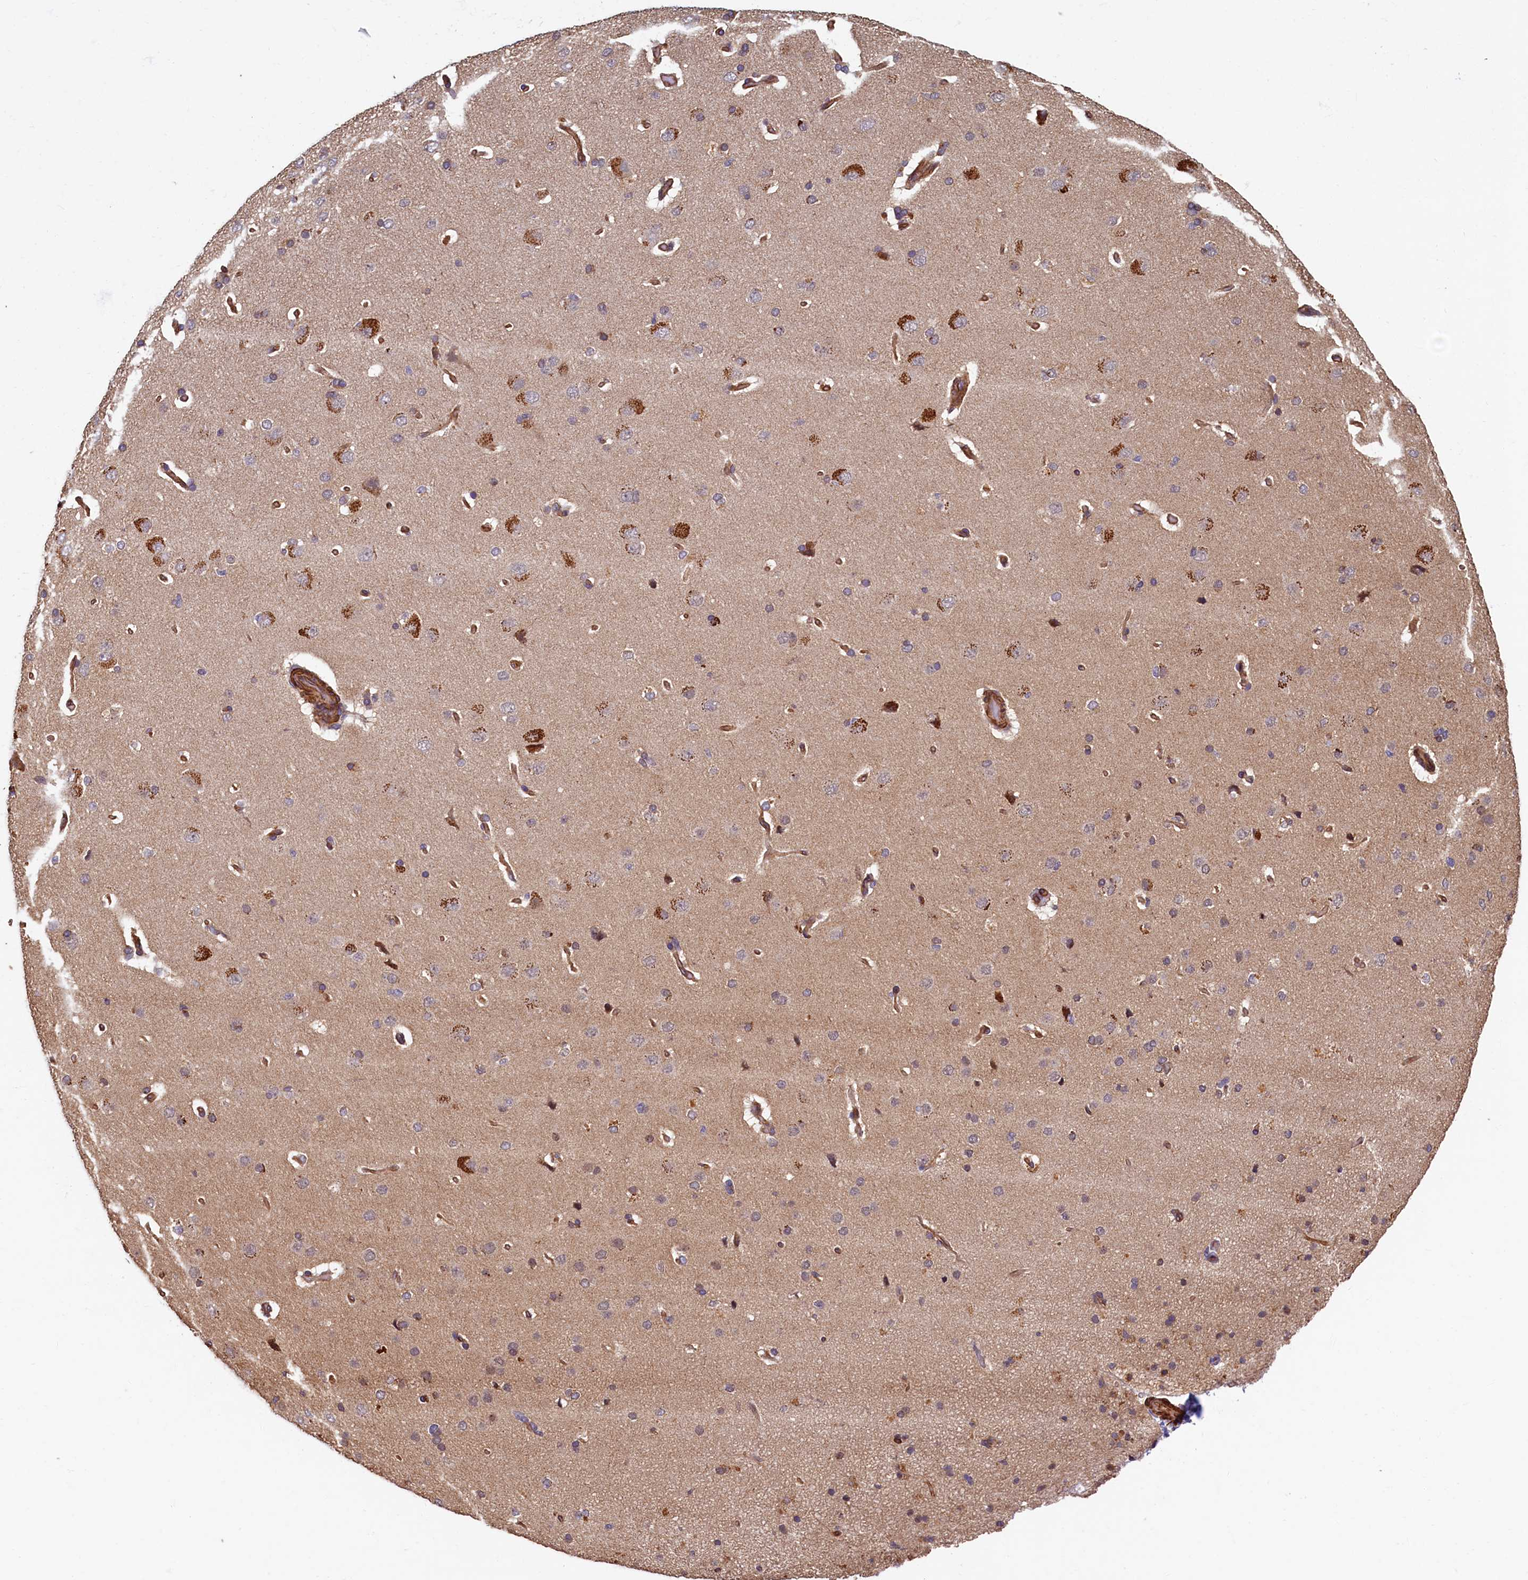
{"staining": {"intensity": "moderate", "quantity": ">75%", "location": "cytoplasmic/membranous"}, "tissue": "cerebral cortex", "cell_type": "Endothelial cells", "image_type": "normal", "snomed": [{"axis": "morphology", "description": "Normal tissue, NOS"}, {"axis": "topography", "description": "Cerebral cortex"}], "caption": "Approximately >75% of endothelial cells in normal cerebral cortex exhibit moderate cytoplasmic/membranous protein expression as visualized by brown immunohistochemical staining.", "gene": "CCDC102B", "patient": {"sex": "male", "age": 62}}